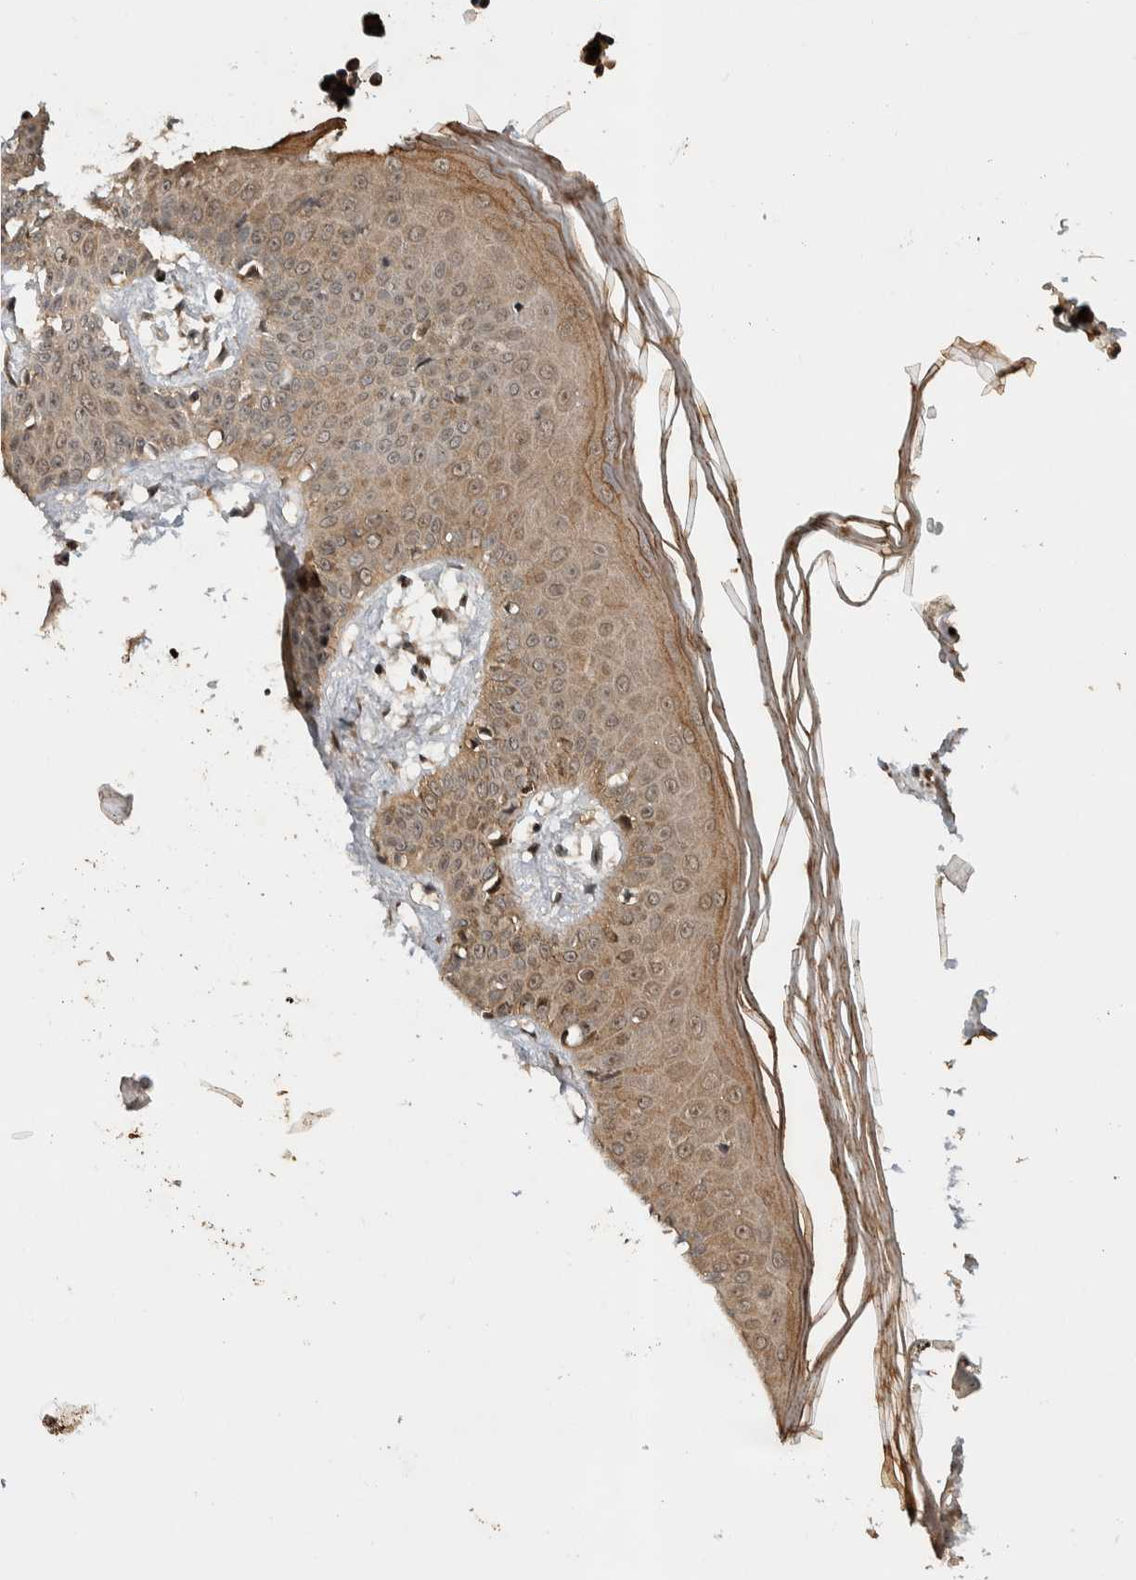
{"staining": {"intensity": "moderate", "quantity": ">75%", "location": "cytoplasmic/membranous,nuclear"}, "tissue": "skin", "cell_type": "Fibroblasts", "image_type": "normal", "snomed": [{"axis": "morphology", "description": "Normal tissue, NOS"}, {"axis": "topography", "description": "Skin"}], "caption": "Skin stained with immunohistochemistry (IHC) displays moderate cytoplasmic/membranous,nuclear positivity in about >75% of fibroblasts. (brown staining indicates protein expression, while blue staining denotes nuclei).", "gene": "TOR1B", "patient": {"sex": "male", "age": 53}}